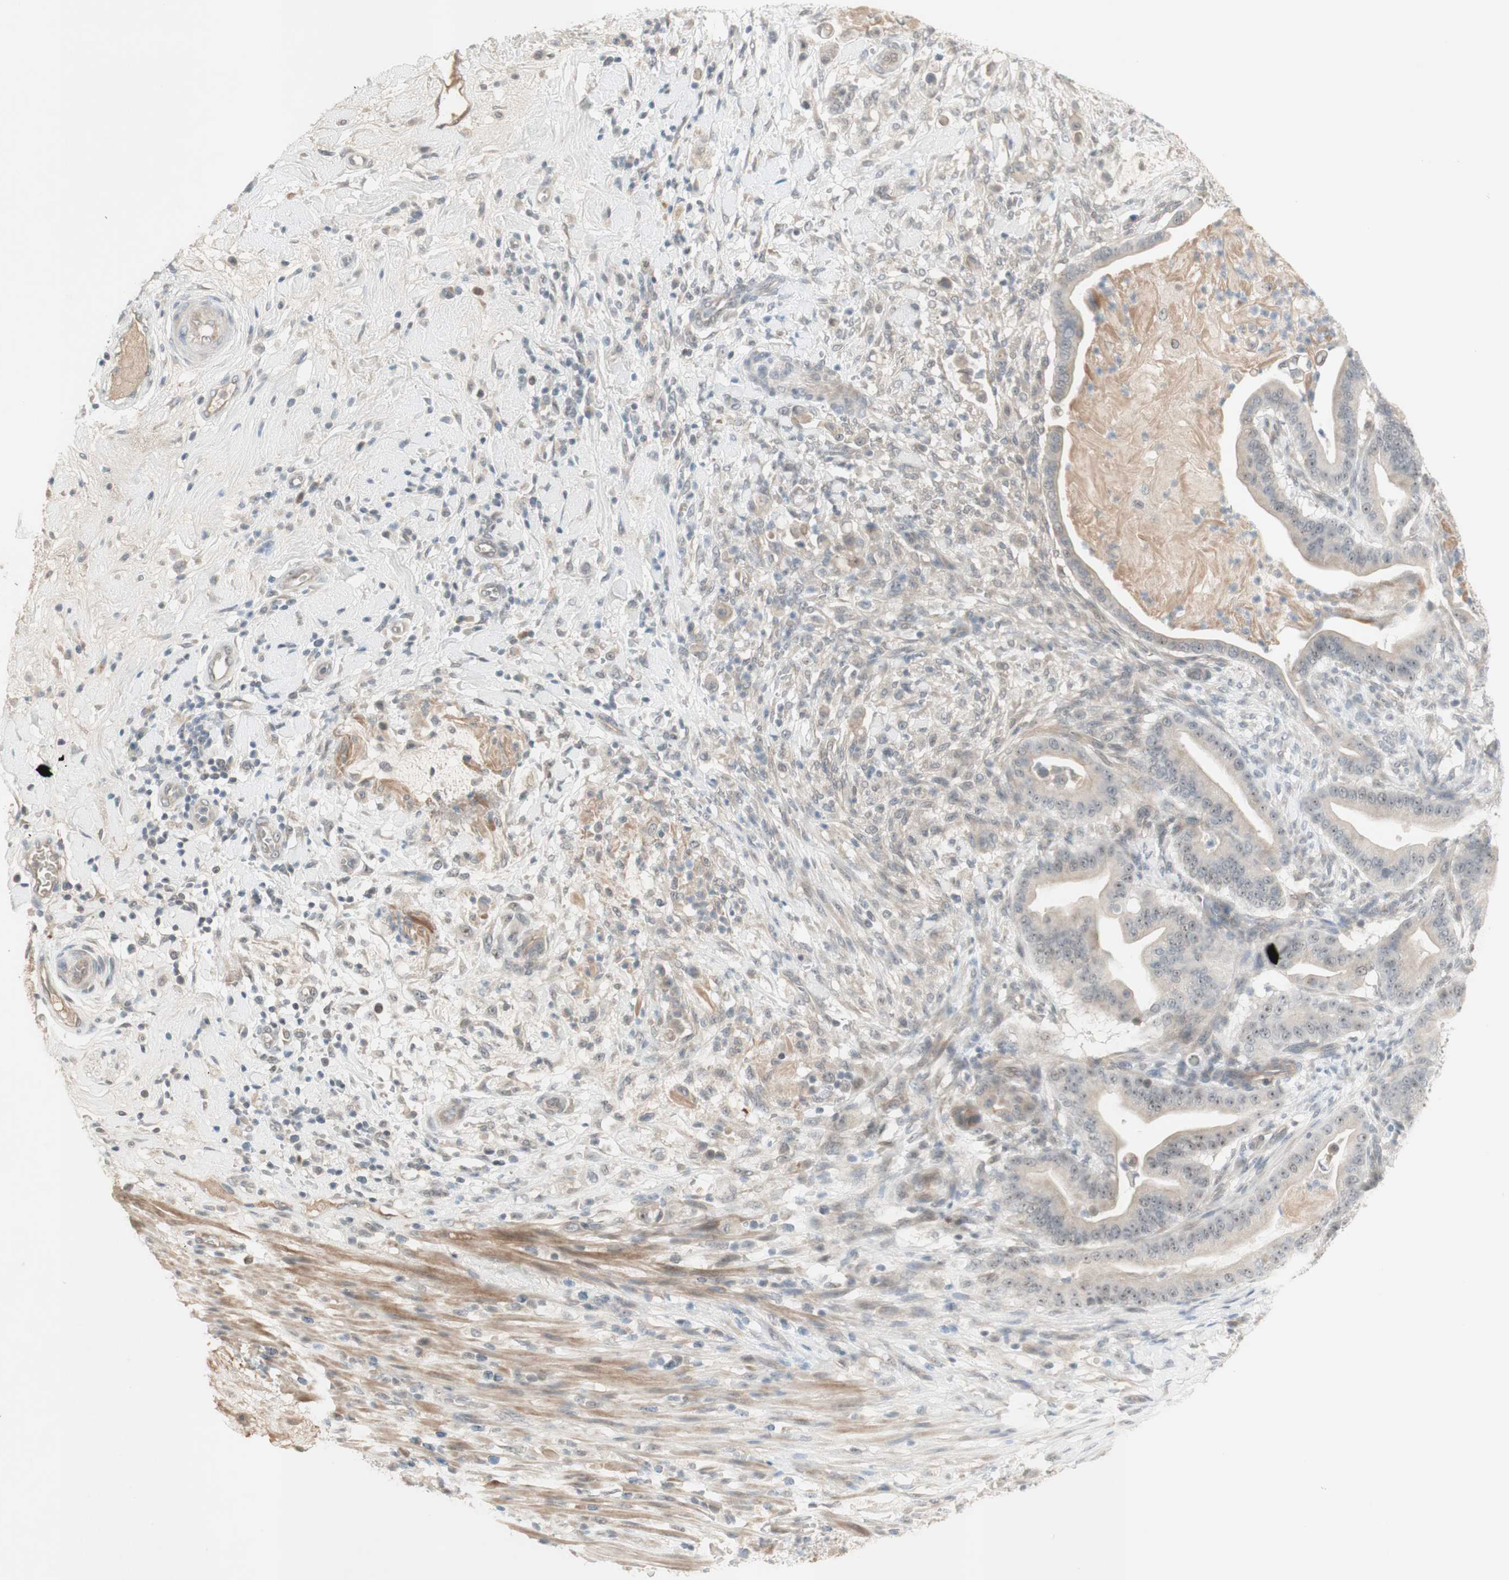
{"staining": {"intensity": "weak", "quantity": ">75%", "location": "cytoplasmic/membranous,nuclear"}, "tissue": "pancreatic cancer", "cell_type": "Tumor cells", "image_type": "cancer", "snomed": [{"axis": "morphology", "description": "Adenocarcinoma, NOS"}, {"axis": "topography", "description": "Pancreas"}], "caption": "Weak cytoplasmic/membranous and nuclear expression for a protein is appreciated in approximately >75% of tumor cells of pancreatic adenocarcinoma using immunohistochemistry (IHC).", "gene": "PLCD4", "patient": {"sex": "male", "age": 63}}